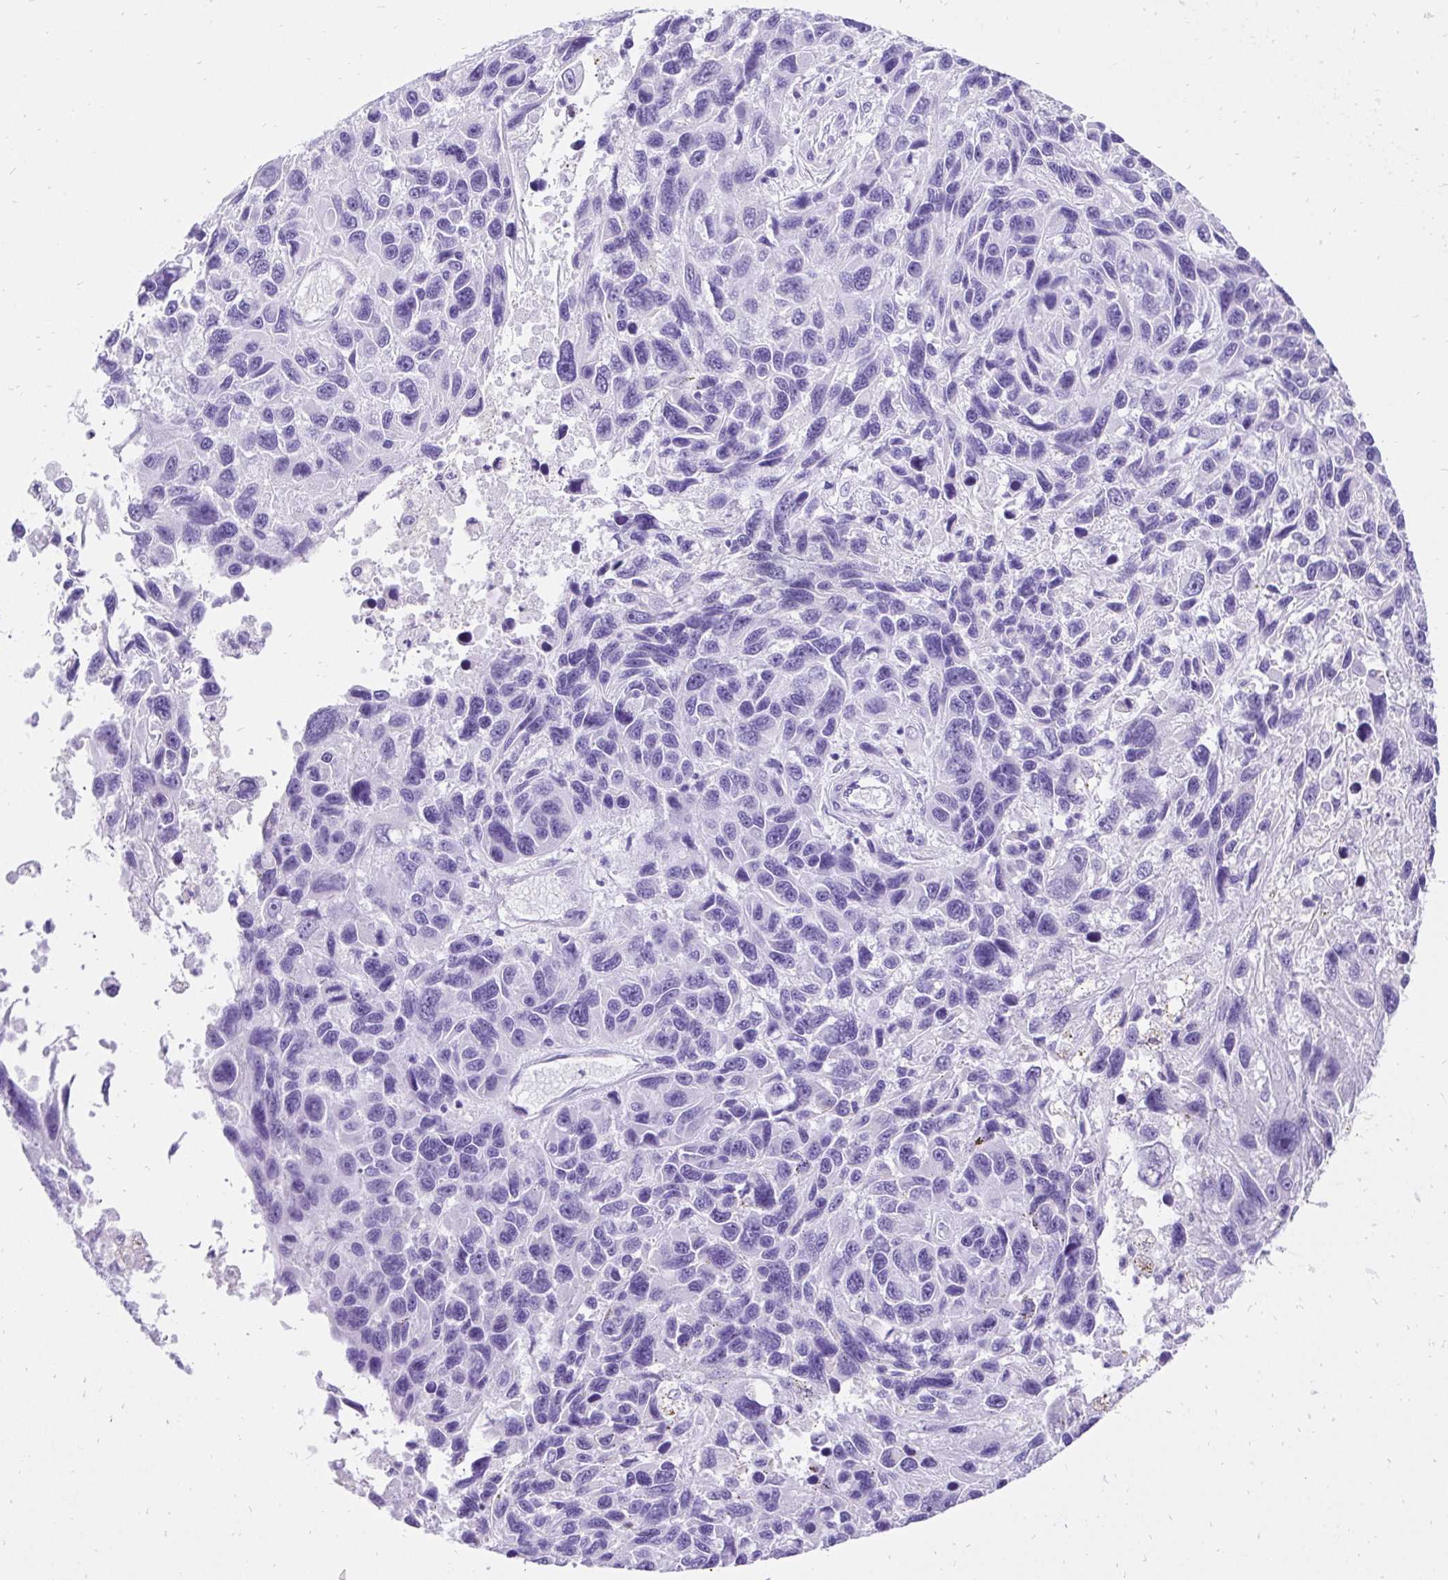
{"staining": {"intensity": "negative", "quantity": "none", "location": "none"}, "tissue": "melanoma", "cell_type": "Tumor cells", "image_type": "cancer", "snomed": [{"axis": "morphology", "description": "Malignant melanoma, NOS"}, {"axis": "topography", "description": "Skin"}], "caption": "Tumor cells show no significant protein staining in malignant melanoma. Brightfield microscopy of immunohistochemistry (IHC) stained with DAB (3,3'-diaminobenzidine) (brown) and hematoxylin (blue), captured at high magnification.", "gene": "KRT13", "patient": {"sex": "male", "age": 53}}